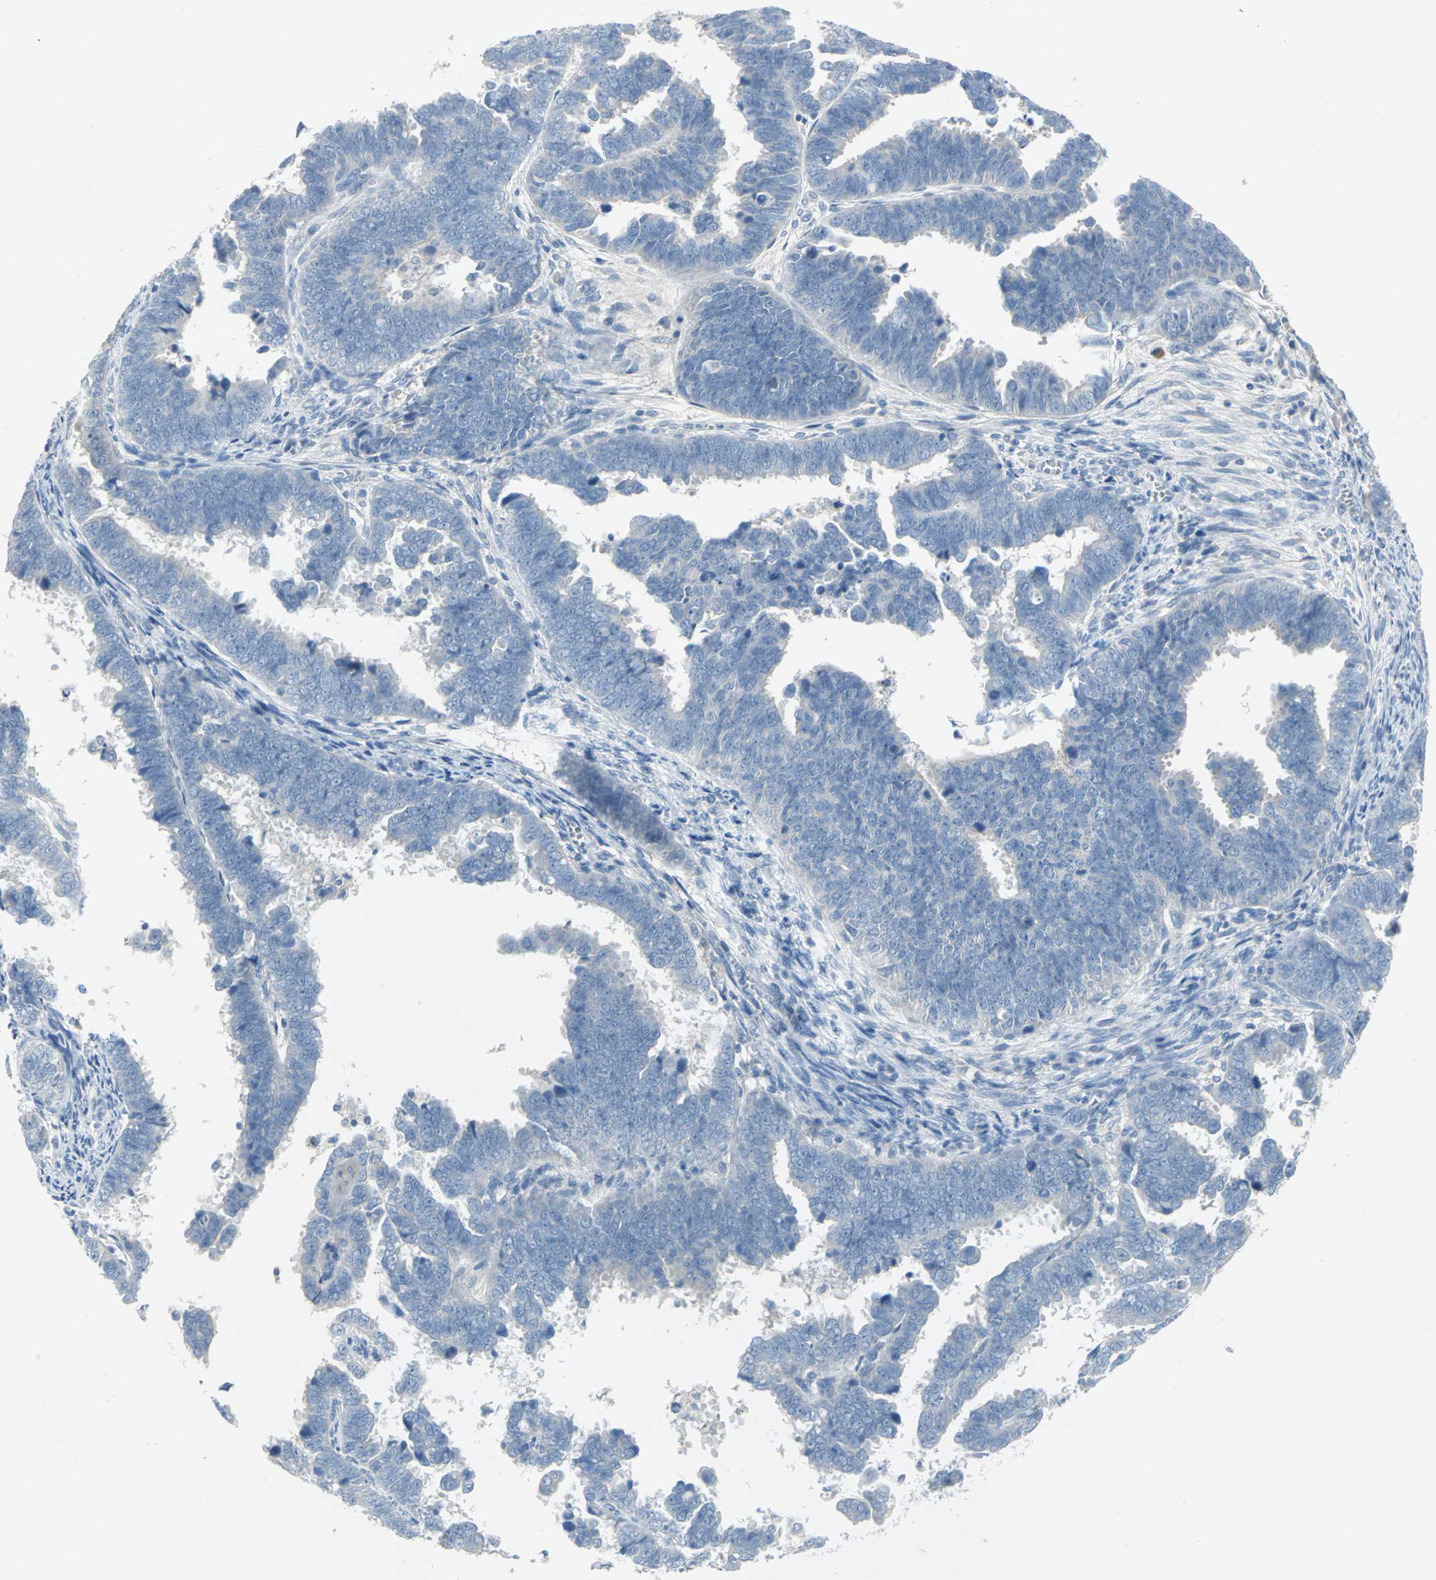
{"staining": {"intensity": "negative", "quantity": "none", "location": "none"}, "tissue": "endometrial cancer", "cell_type": "Tumor cells", "image_type": "cancer", "snomed": [{"axis": "morphology", "description": "Adenocarcinoma, NOS"}, {"axis": "topography", "description": "Endometrium"}], "caption": "Tumor cells show no significant positivity in adenocarcinoma (endometrial). (Brightfield microscopy of DAB (3,3'-diaminobenzidine) immunohistochemistry at high magnification).", "gene": "PTGDS", "patient": {"sex": "female", "age": 75}}